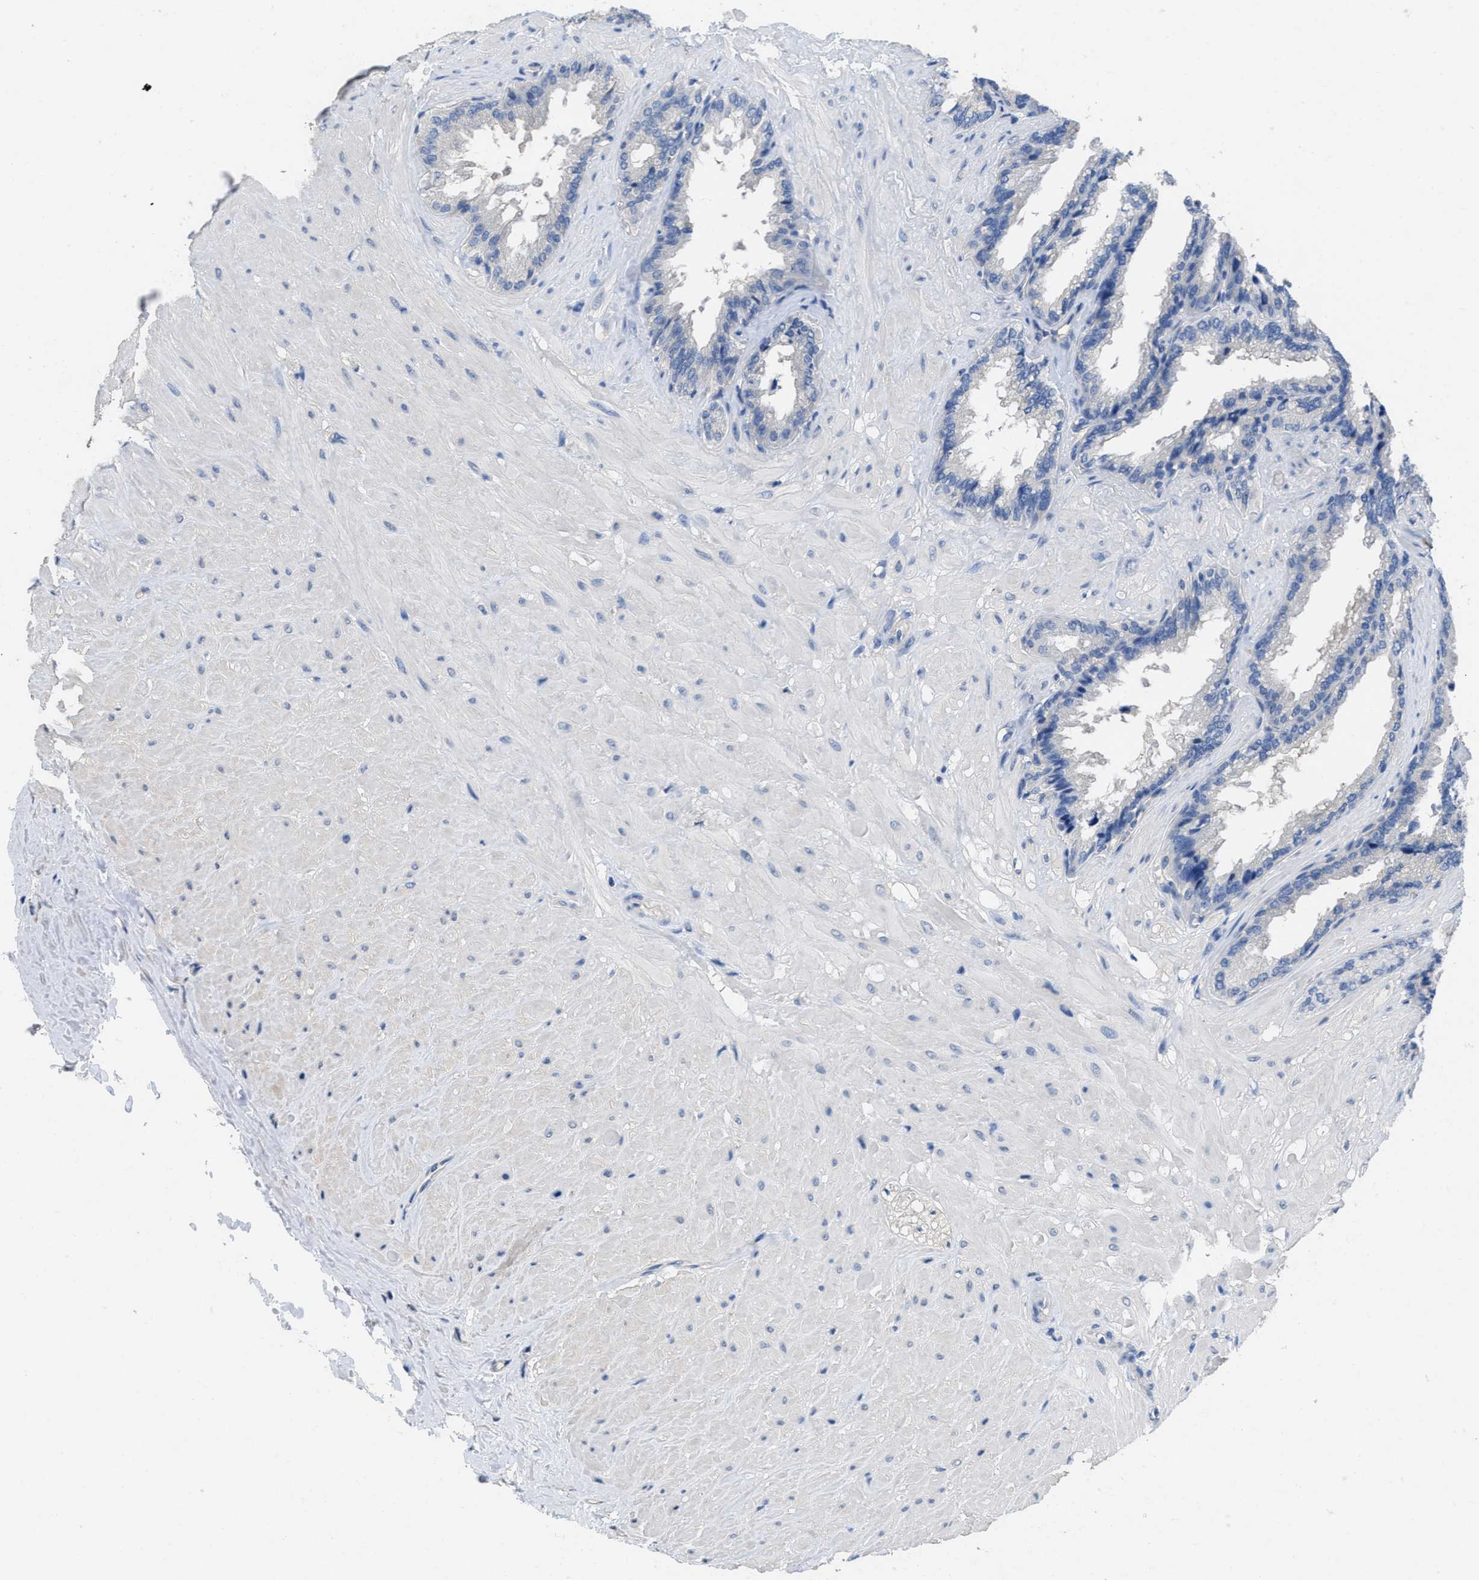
{"staining": {"intensity": "negative", "quantity": "none", "location": "none"}, "tissue": "seminal vesicle", "cell_type": "Glandular cells", "image_type": "normal", "snomed": [{"axis": "morphology", "description": "Normal tissue, NOS"}, {"axis": "topography", "description": "Seminal veicle"}], "caption": "Histopathology image shows no protein positivity in glandular cells of unremarkable seminal vesicle. Brightfield microscopy of IHC stained with DAB (brown) and hematoxylin (blue), captured at high magnification.", "gene": "CA9", "patient": {"sex": "male", "age": 46}}